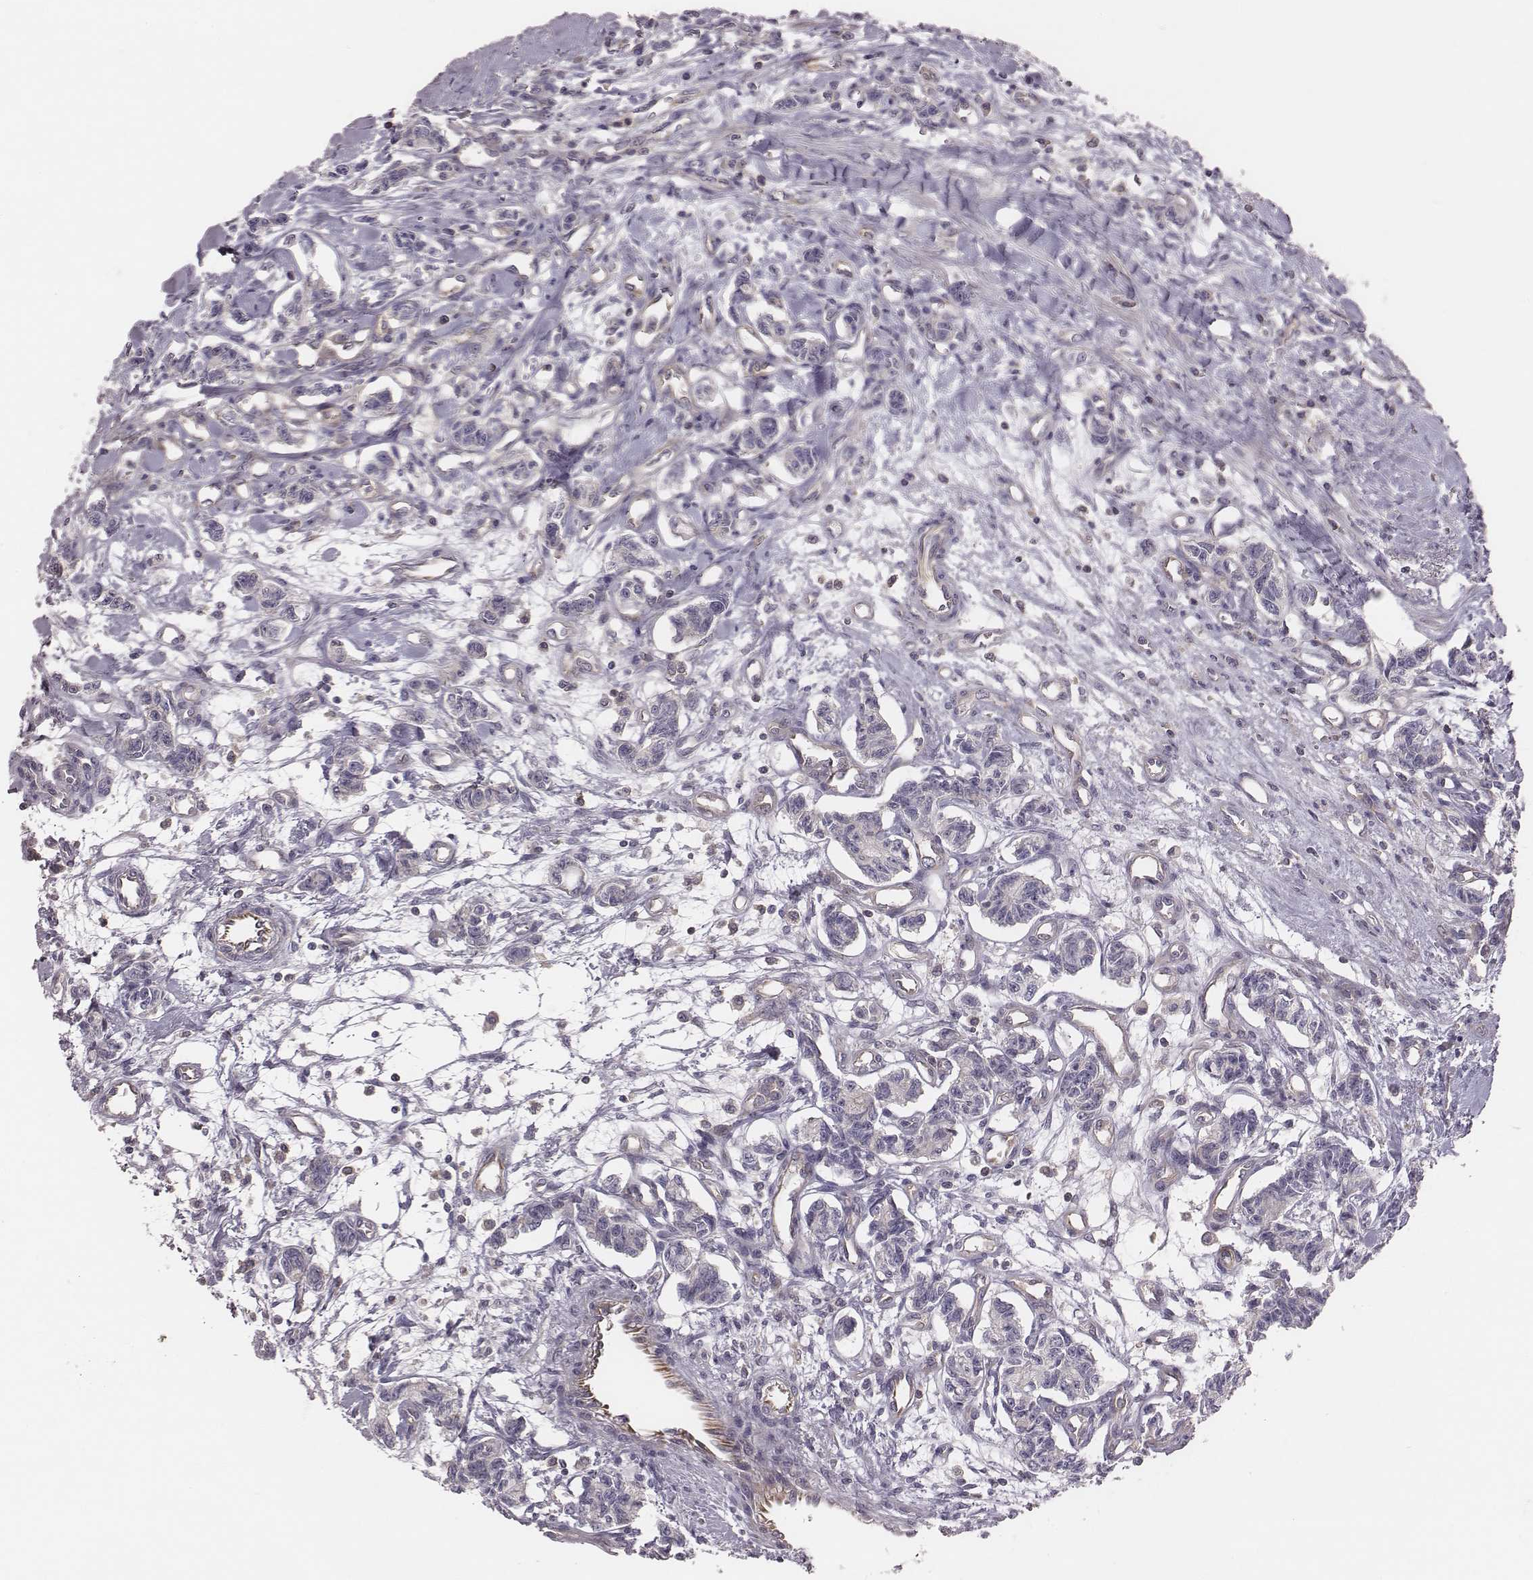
{"staining": {"intensity": "negative", "quantity": "none", "location": "none"}, "tissue": "carcinoid", "cell_type": "Tumor cells", "image_type": "cancer", "snomed": [{"axis": "morphology", "description": "Carcinoid, malignant, NOS"}, {"axis": "topography", "description": "Kidney"}], "caption": "The IHC micrograph has no significant expression in tumor cells of malignant carcinoid tissue.", "gene": "CAD", "patient": {"sex": "female", "age": 41}}